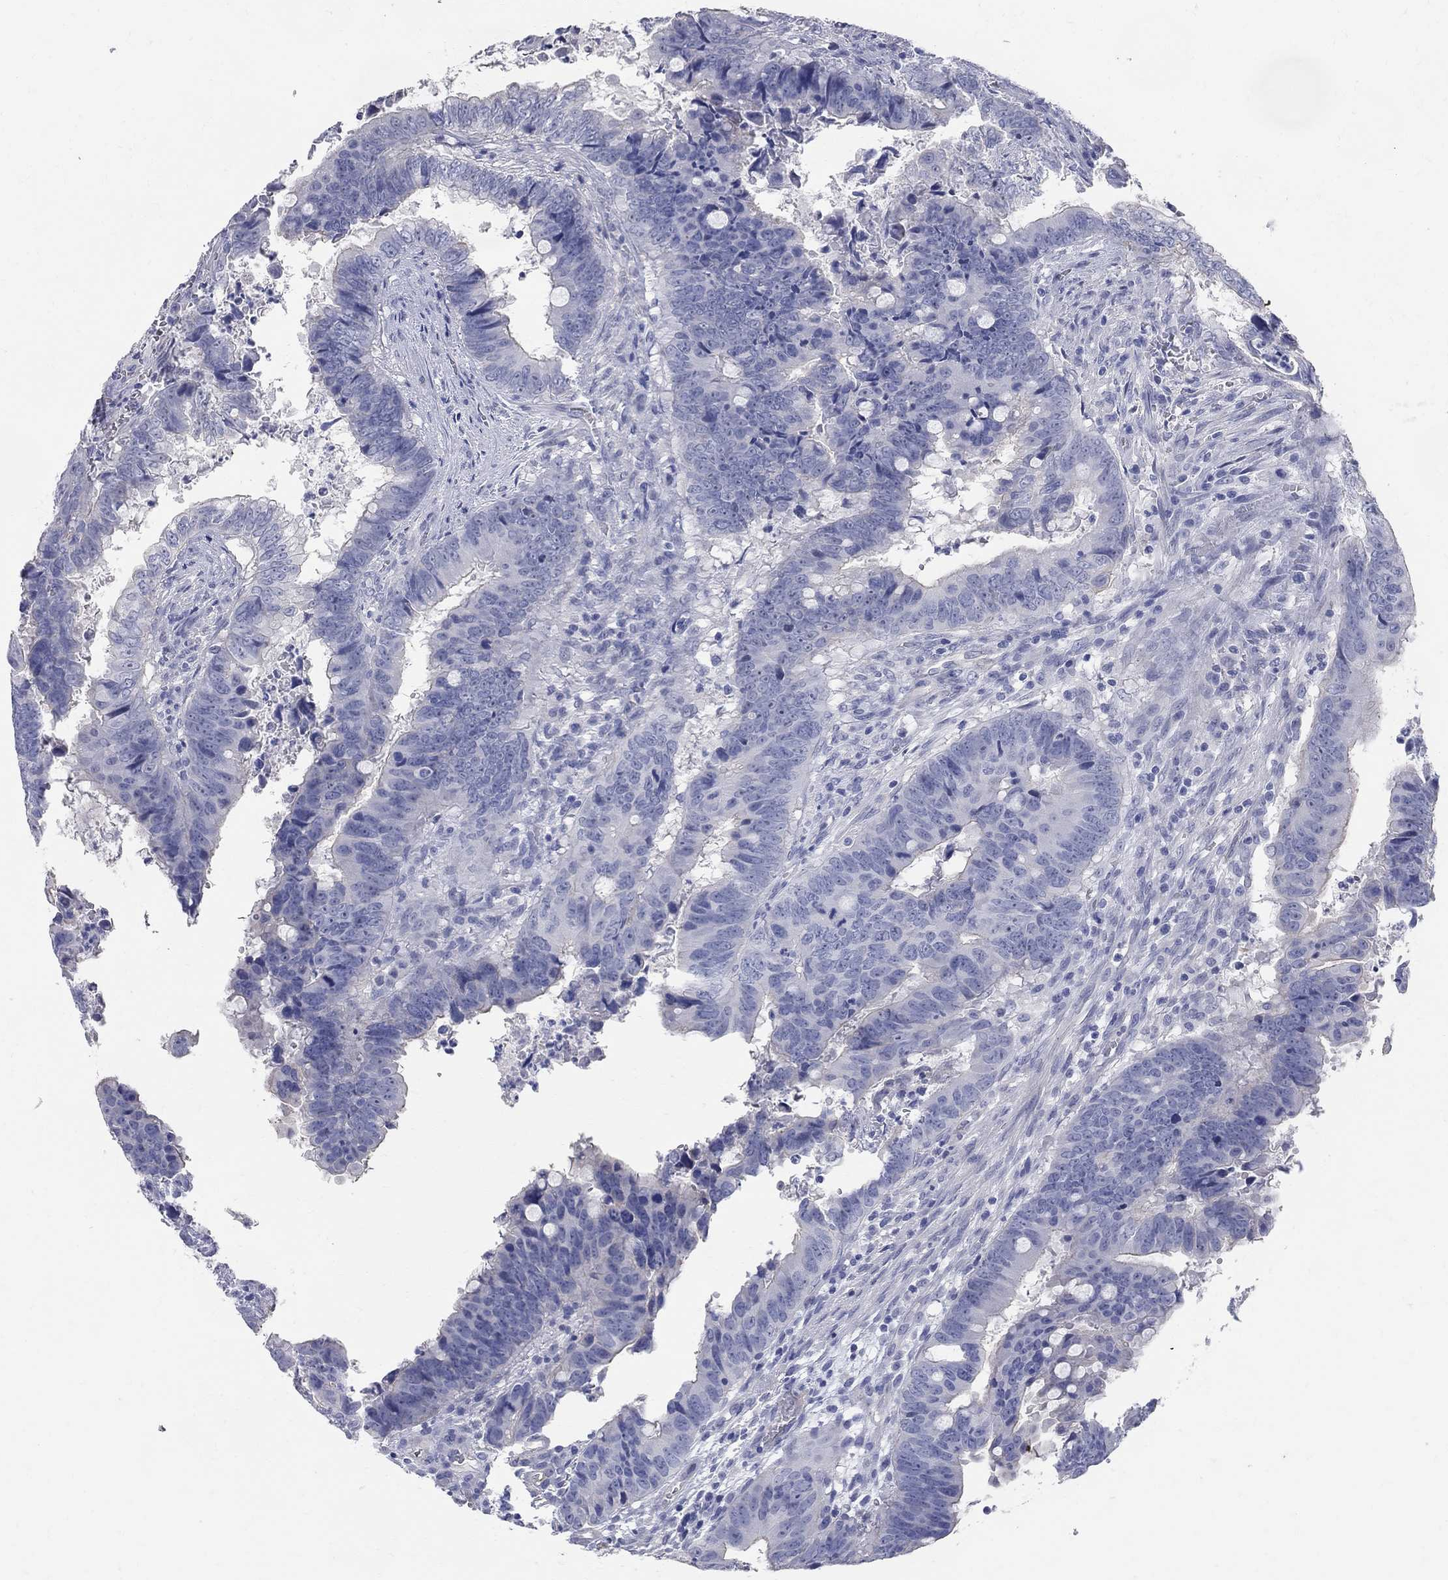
{"staining": {"intensity": "negative", "quantity": "none", "location": "none"}, "tissue": "colorectal cancer", "cell_type": "Tumor cells", "image_type": "cancer", "snomed": [{"axis": "morphology", "description": "Adenocarcinoma, NOS"}, {"axis": "topography", "description": "Colon"}], "caption": "Histopathology image shows no protein expression in tumor cells of adenocarcinoma (colorectal) tissue.", "gene": "AOX1", "patient": {"sex": "female", "age": 82}}